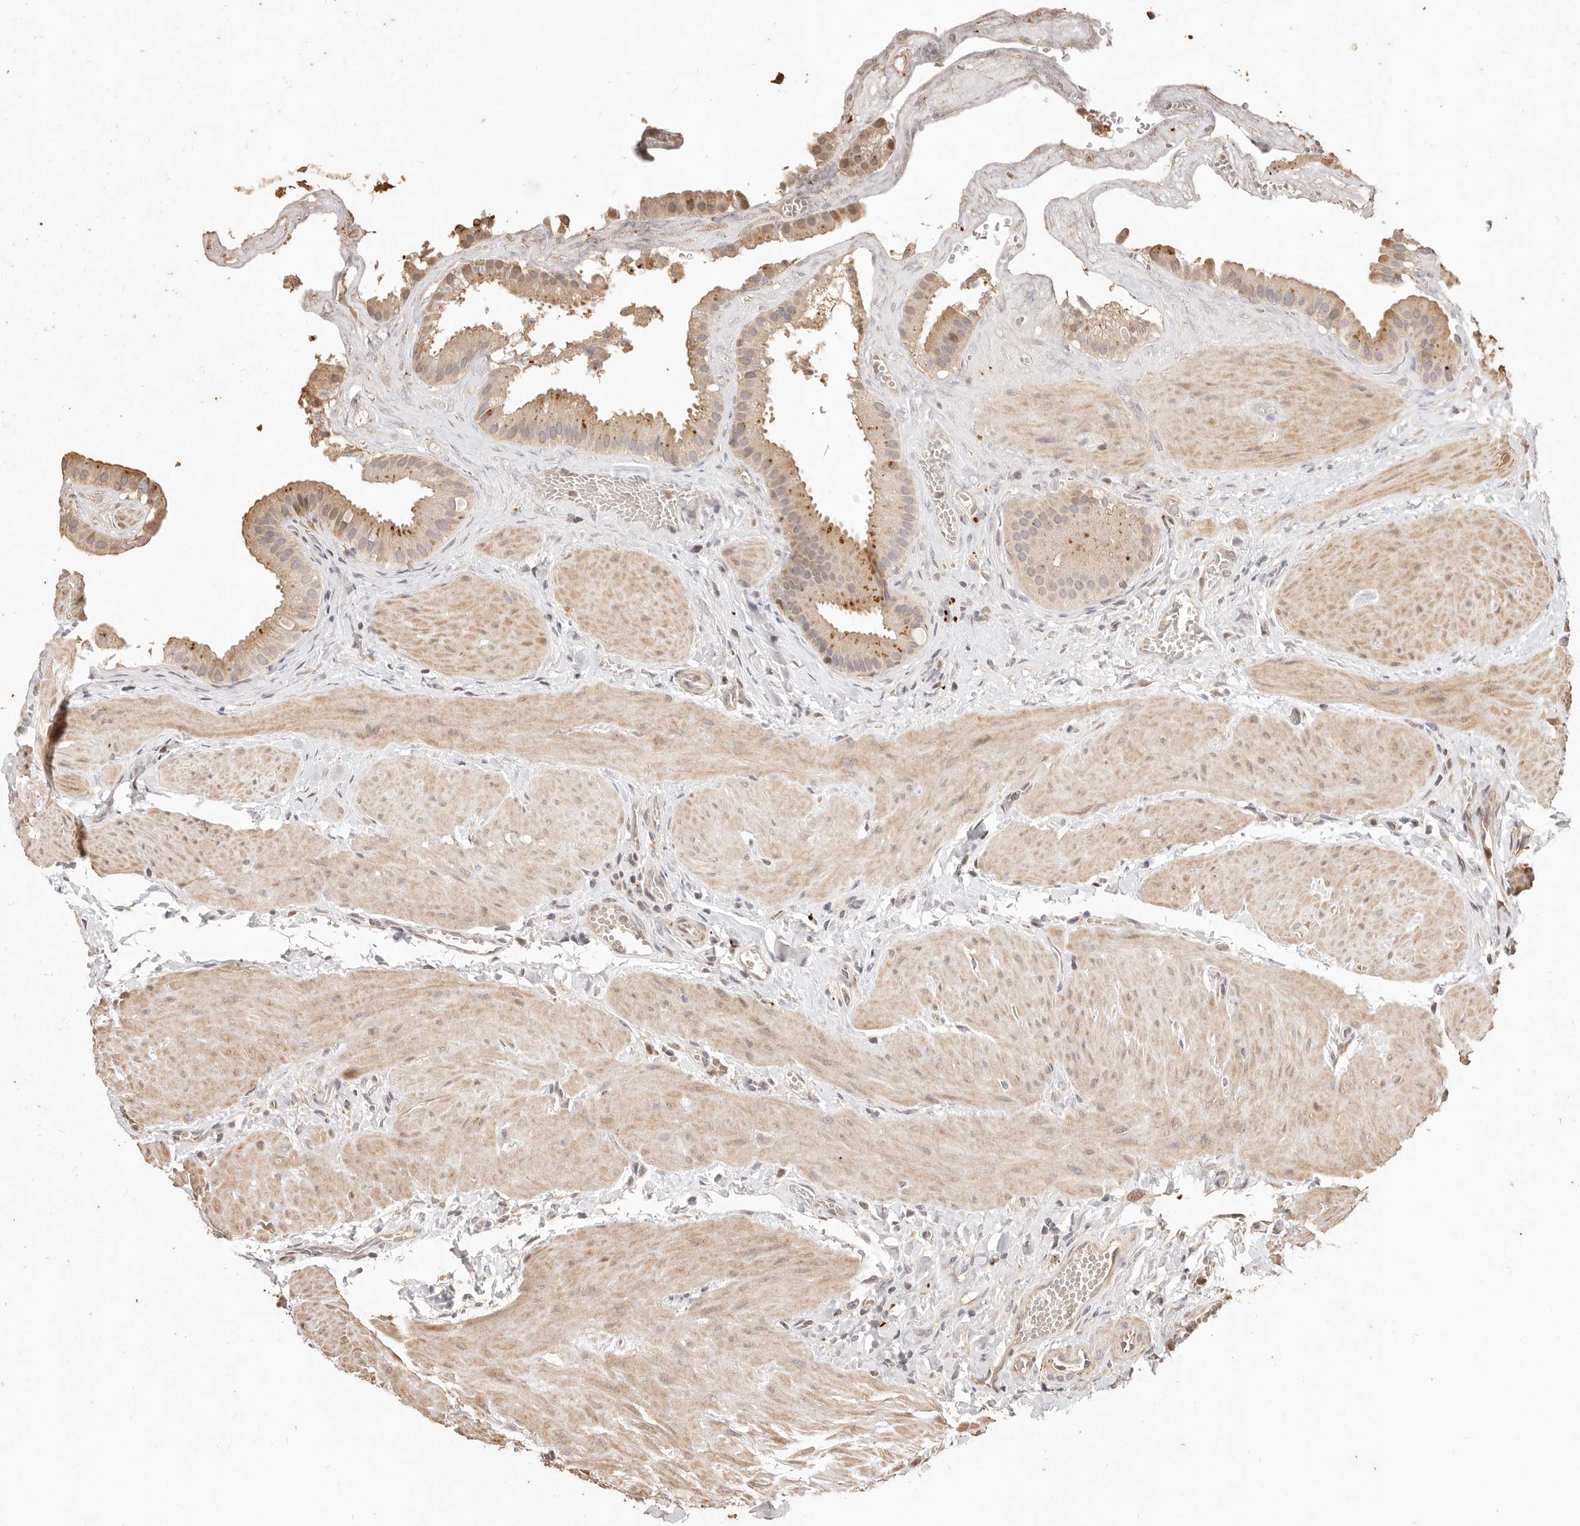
{"staining": {"intensity": "moderate", "quantity": ">75%", "location": "cytoplasmic/membranous"}, "tissue": "gallbladder", "cell_type": "Glandular cells", "image_type": "normal", "snomed": [{"axis": "morphology", "description": "Normal tissue, NOS"}, {"axis": "topography", "description": "Gallbladder"}], "caption": "Moderate cytoplasmic/membranous expression is identified in about >75% of glandular cells in unremarkable gallbladder. The staining is performed using DAB brown chromogen to label protein expression. The nuclei are counter-stained blue using hematoxylin.", "gene": "KIF9", "patient": {"sex": "male", "age": 55}}